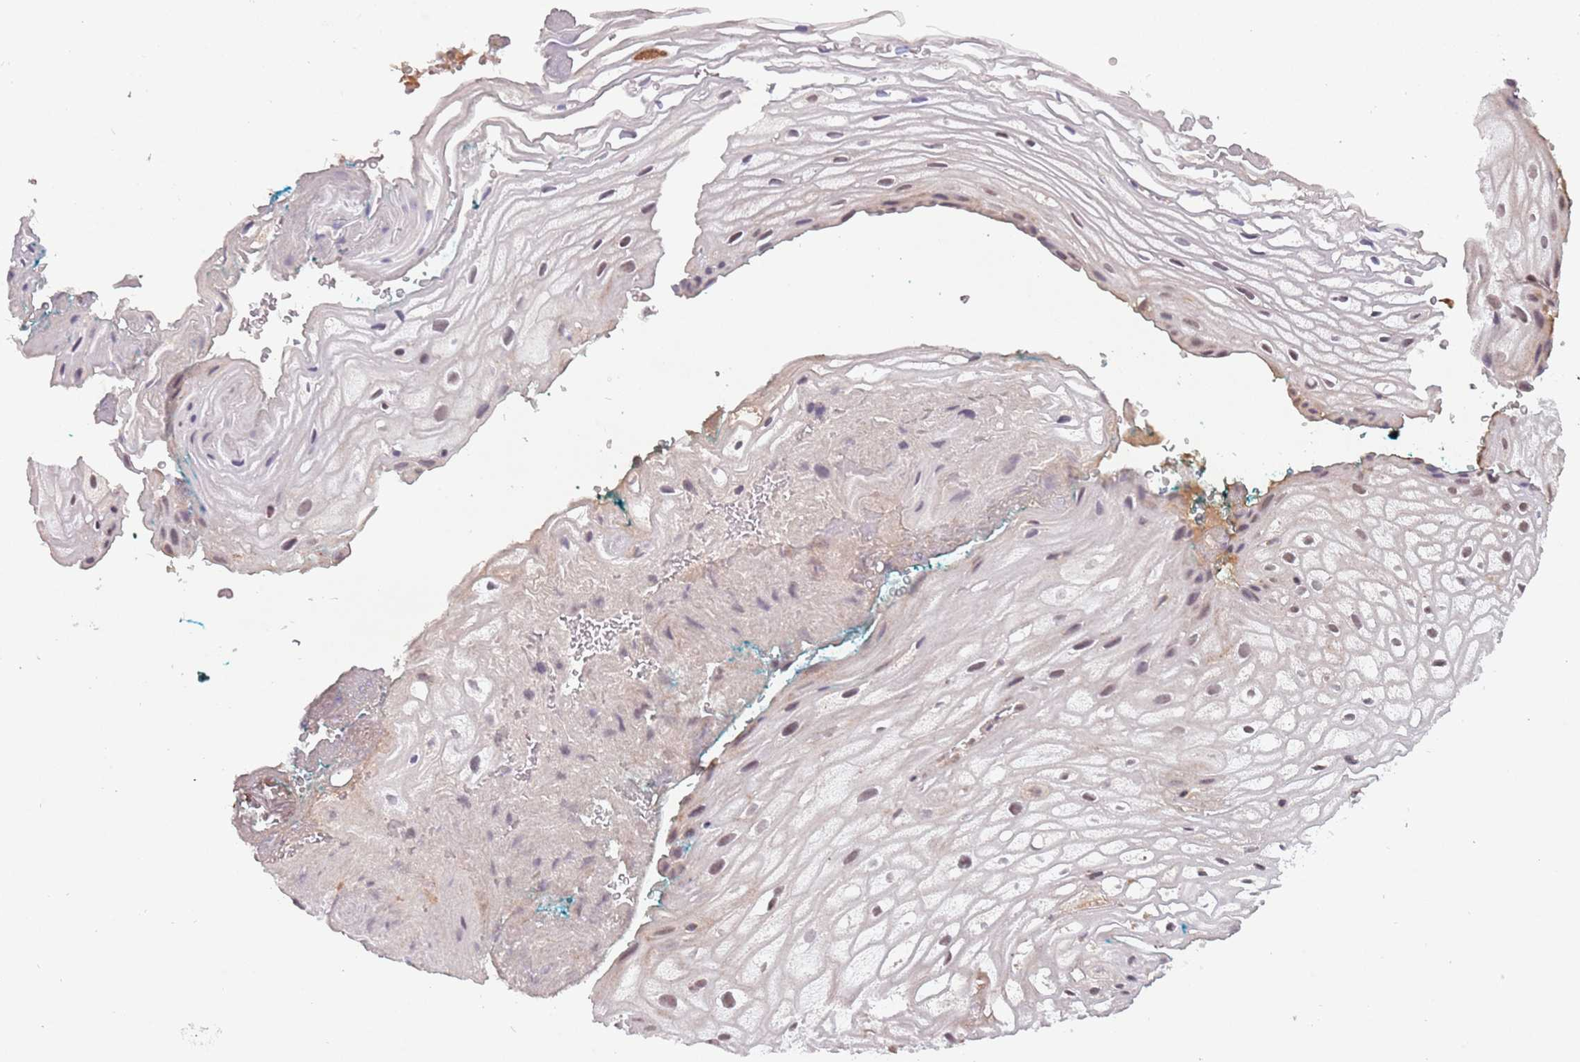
{"staining": {"intensity": "moderate", "quantity": "25%-75%", "location": "nuclear"}, "tissue": "vagina", "cell_type": "Squamous epithelial cells", "image_type": "normal", "snomed": [{"axis": "morphology", "description": "Normal tissue, NOS"}, {"axis": "morphology", "description": "Adenocarcinoma, NOS"}, {"axis": "topography", "description": "Rectum"}, {"axis": "topography", "description": "Vagina"}], "caption": "Immunohistochemistry (IHC) micrograph of normal vagina: human vagina stained using immunohistochemistry (IHC) shows medium levels of moderate protein expression localized specifically in the nuclear of squamous epithelial cells, appearing as a nuclear brown color.", "gene": "SUDS3", "patient": {"sex": "female", "age": 71}}